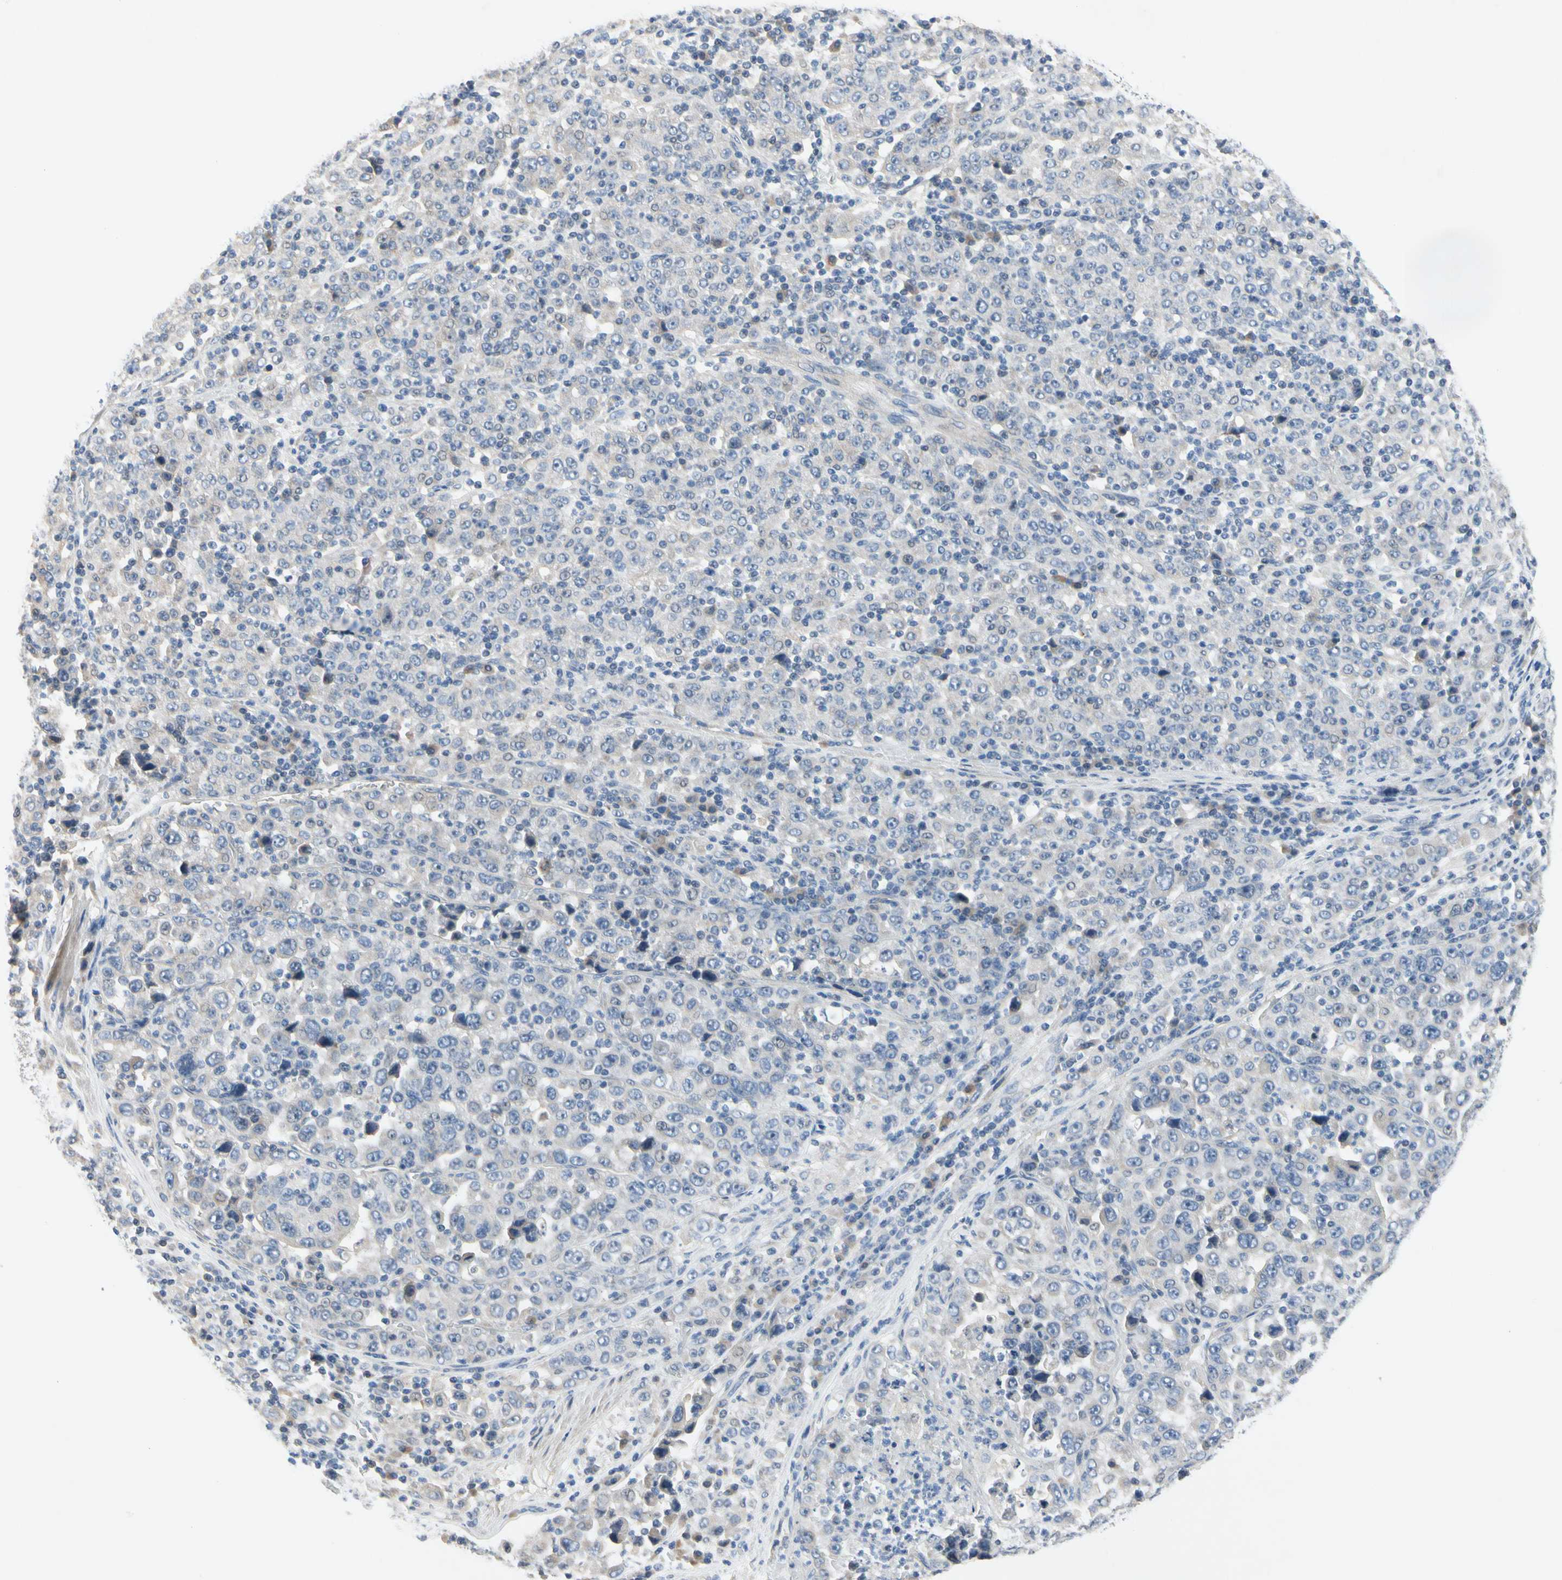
{"staining": {"intensity": "negative", "quantity": "none", "location": "none"}, "tissue": "stomach cancer", "cell_type": "Tumor cells", "image_type": "cancer", "snomed": [{"axis": "morphology", "description": "Normal tissue, NOS"}, {"axis": "morphology", "description": "Adenocarcinoma, NOS"}, {"axis": "topography", "description": "Stomach, upper"}, {"axis": "topography", "description": "Stomach"}], "caption": "Immunohistochemical staining of human adenocarcinoma (stomach) demonstrates no significant positivity in tumor cells.", "gene": "GAS6", "patient": {"sex": "male", "age": 59}}